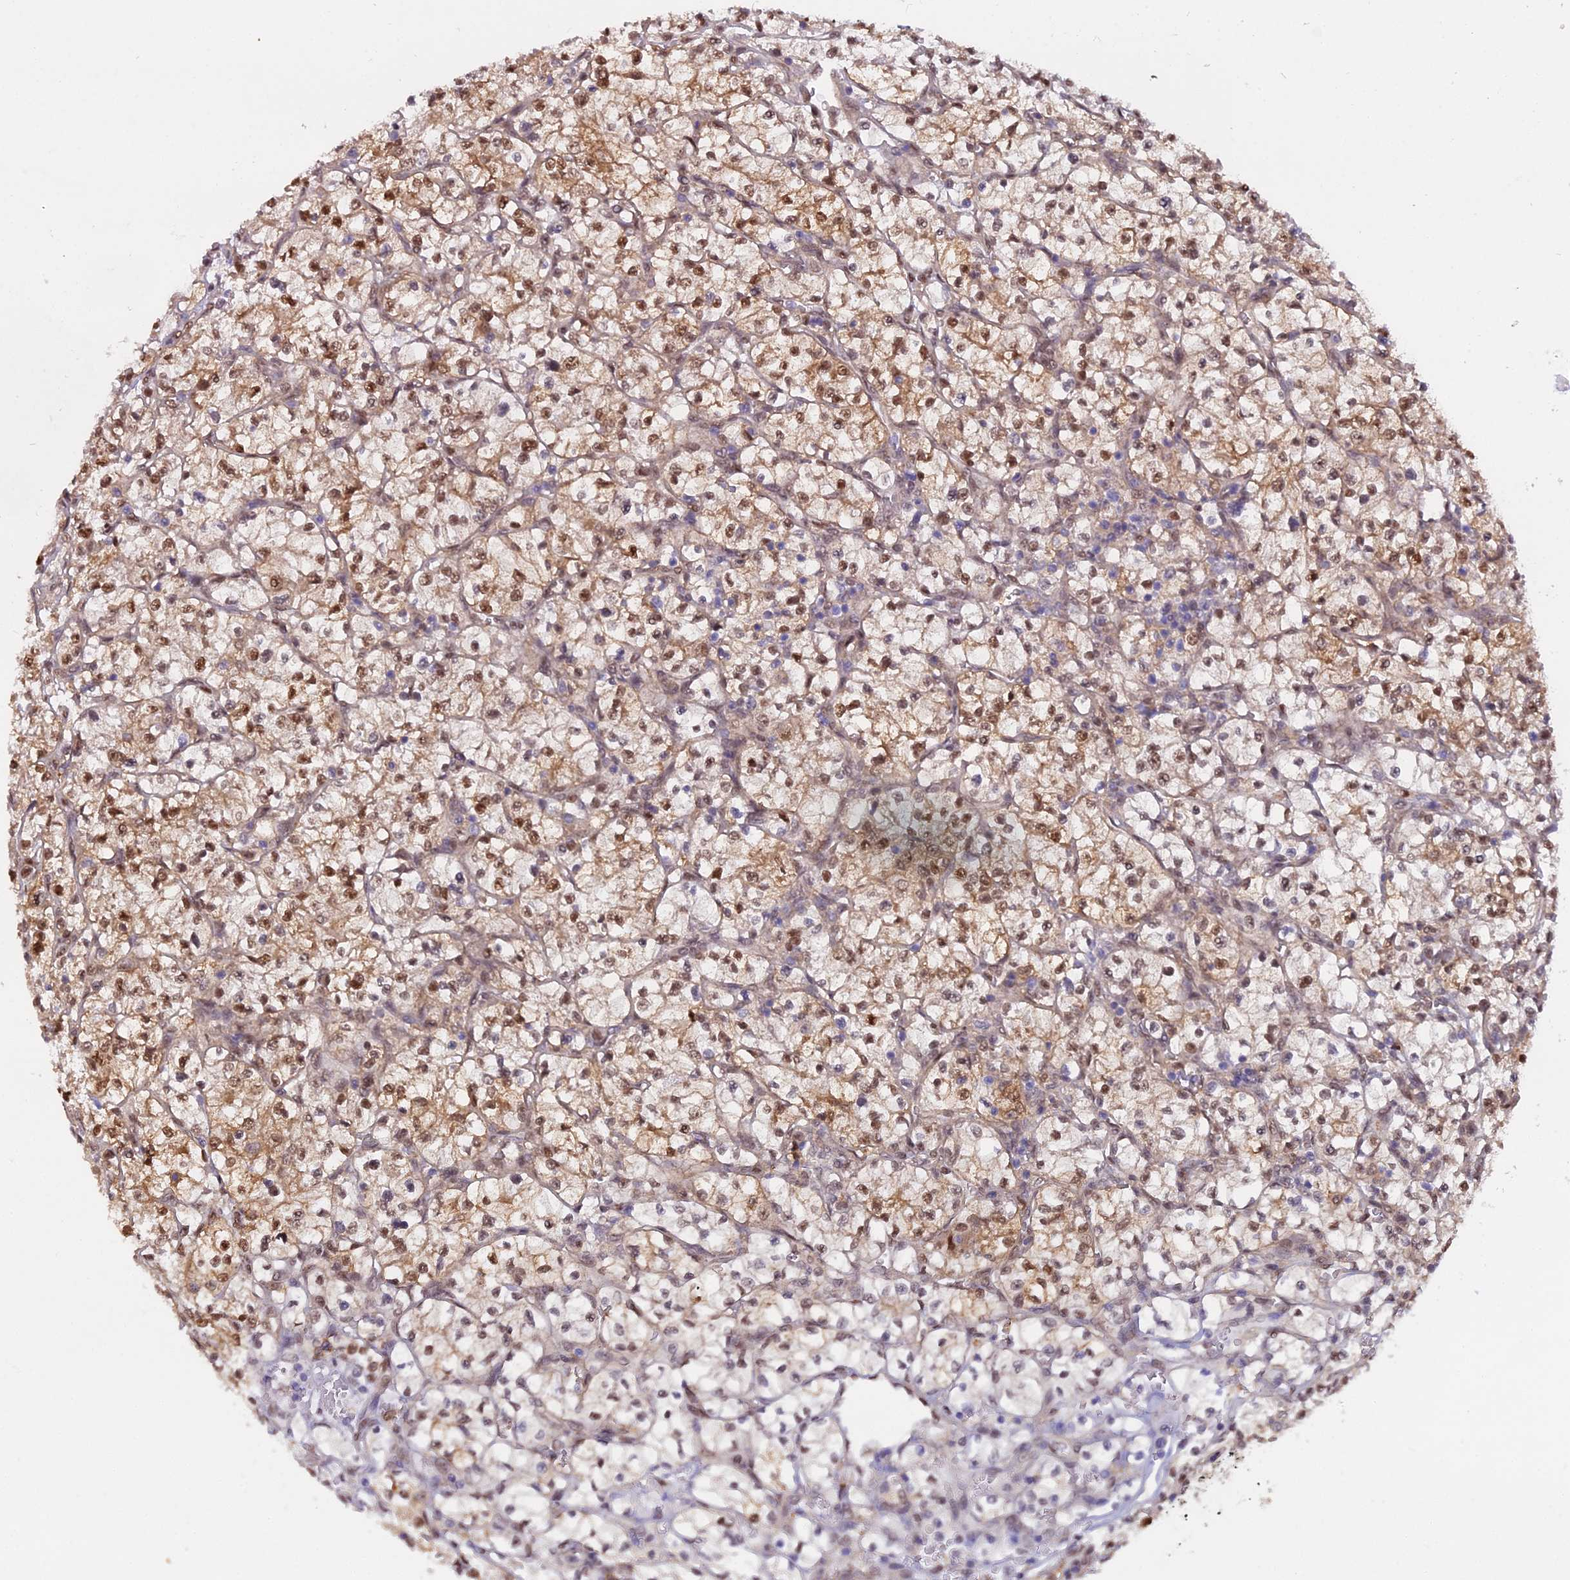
{"staining": {"intensity": "moderate", "quantity": ">75%", "location": "cytoplasmic/membranous,nuclear"}, "tissue": "renal cancer", "cell_type": "Tumor cells", "image_type": "cancer", "snomed": [{"axis": "morphology", "description": "Adenocarcinoma, NOS"}, {"axis": "topography", "description": "Kidney"}], "caption": "This histopathology image displays immunohistochemistry staining of renal cancer (adenocarcinoma), with medium moderate cytoplasmic/membranous and nuclear staining in approximately >75% of tumor cells.", "gene": "NPEPL1", "patient": {"sex": "female", "age": 64}}